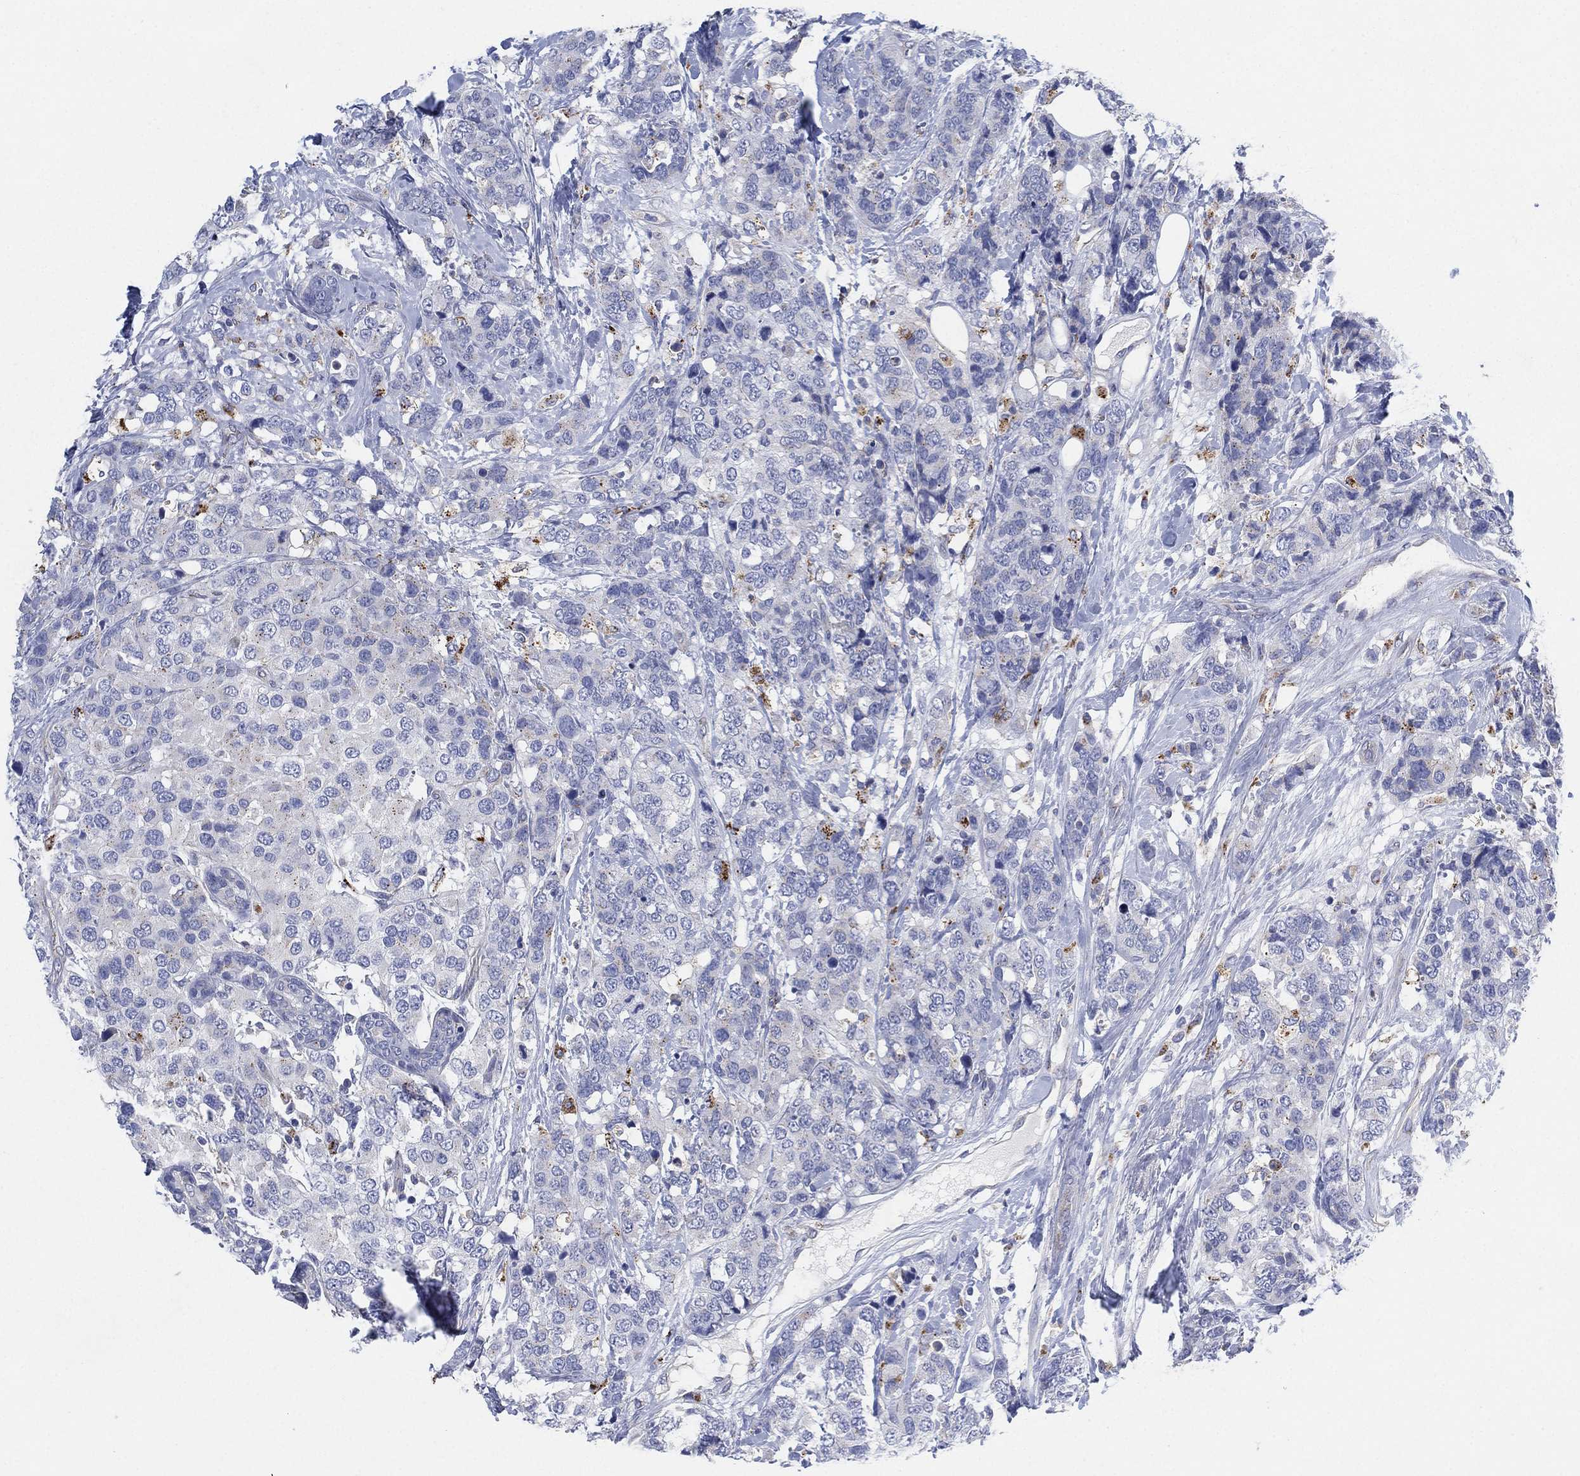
{"staining": {"intensity": "negative", "quantity": "none", "location": "none"}, "tissue": "breast cancer", "cell_type": "Tumor cells", "image_type": "cancer", "snomed": [{"axis": "morphology", "description": "Lobular carcinoma"}, {"axis": "topography", "description": "Breast"}], "caption": "Immunohistochemical staining of human breast cancer reveals no significant staining in tumor cells.", "gene": "GALNS", "patient": {"sex": "female", "age": 59}}